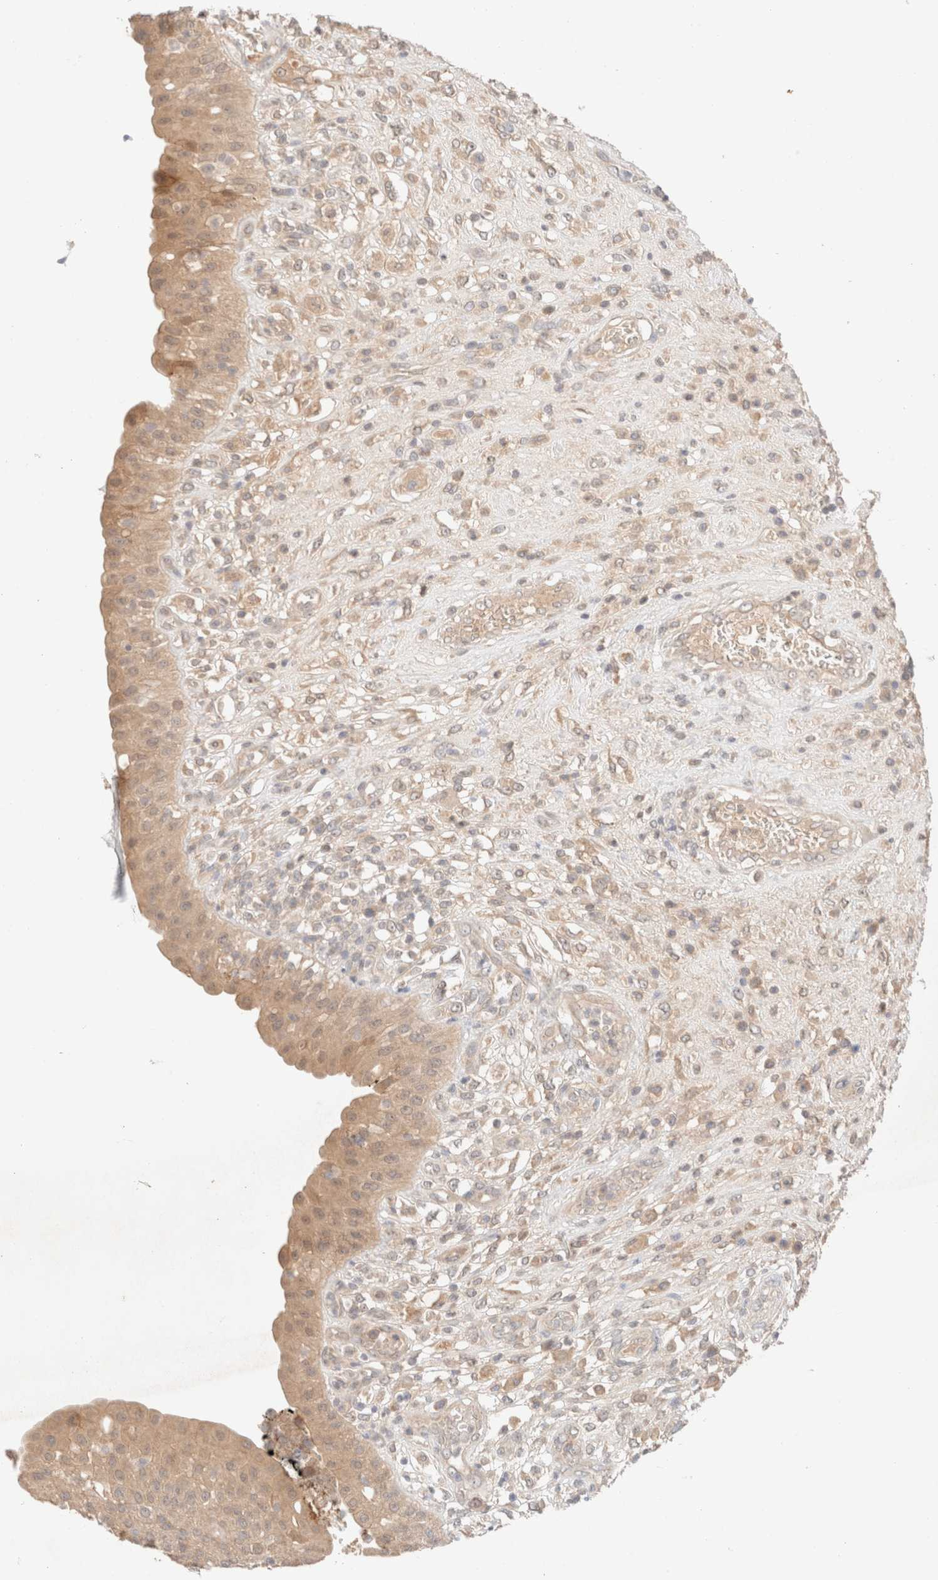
{"staining": {"intensity": "weak", "quantity": ">75%", "location": "cytoplasmic/membranous"}, "tissue": "urinary bladder", "cell_type": "Urothelial cells", "image_type": "normal", "snomed": [{"axis": "morphology", "description": "Normal tissue, NOS"}, {"axis": "topography", "description": "Urinary bladder"}], "caption": "Human urinary bladder stained with a brown dye exhibits weak cytoplasmic/membranous positive expression in approximately >75% of urothelial cells.", "gene": "SARM1", "patient": {"sex": "female", "age": 62}}